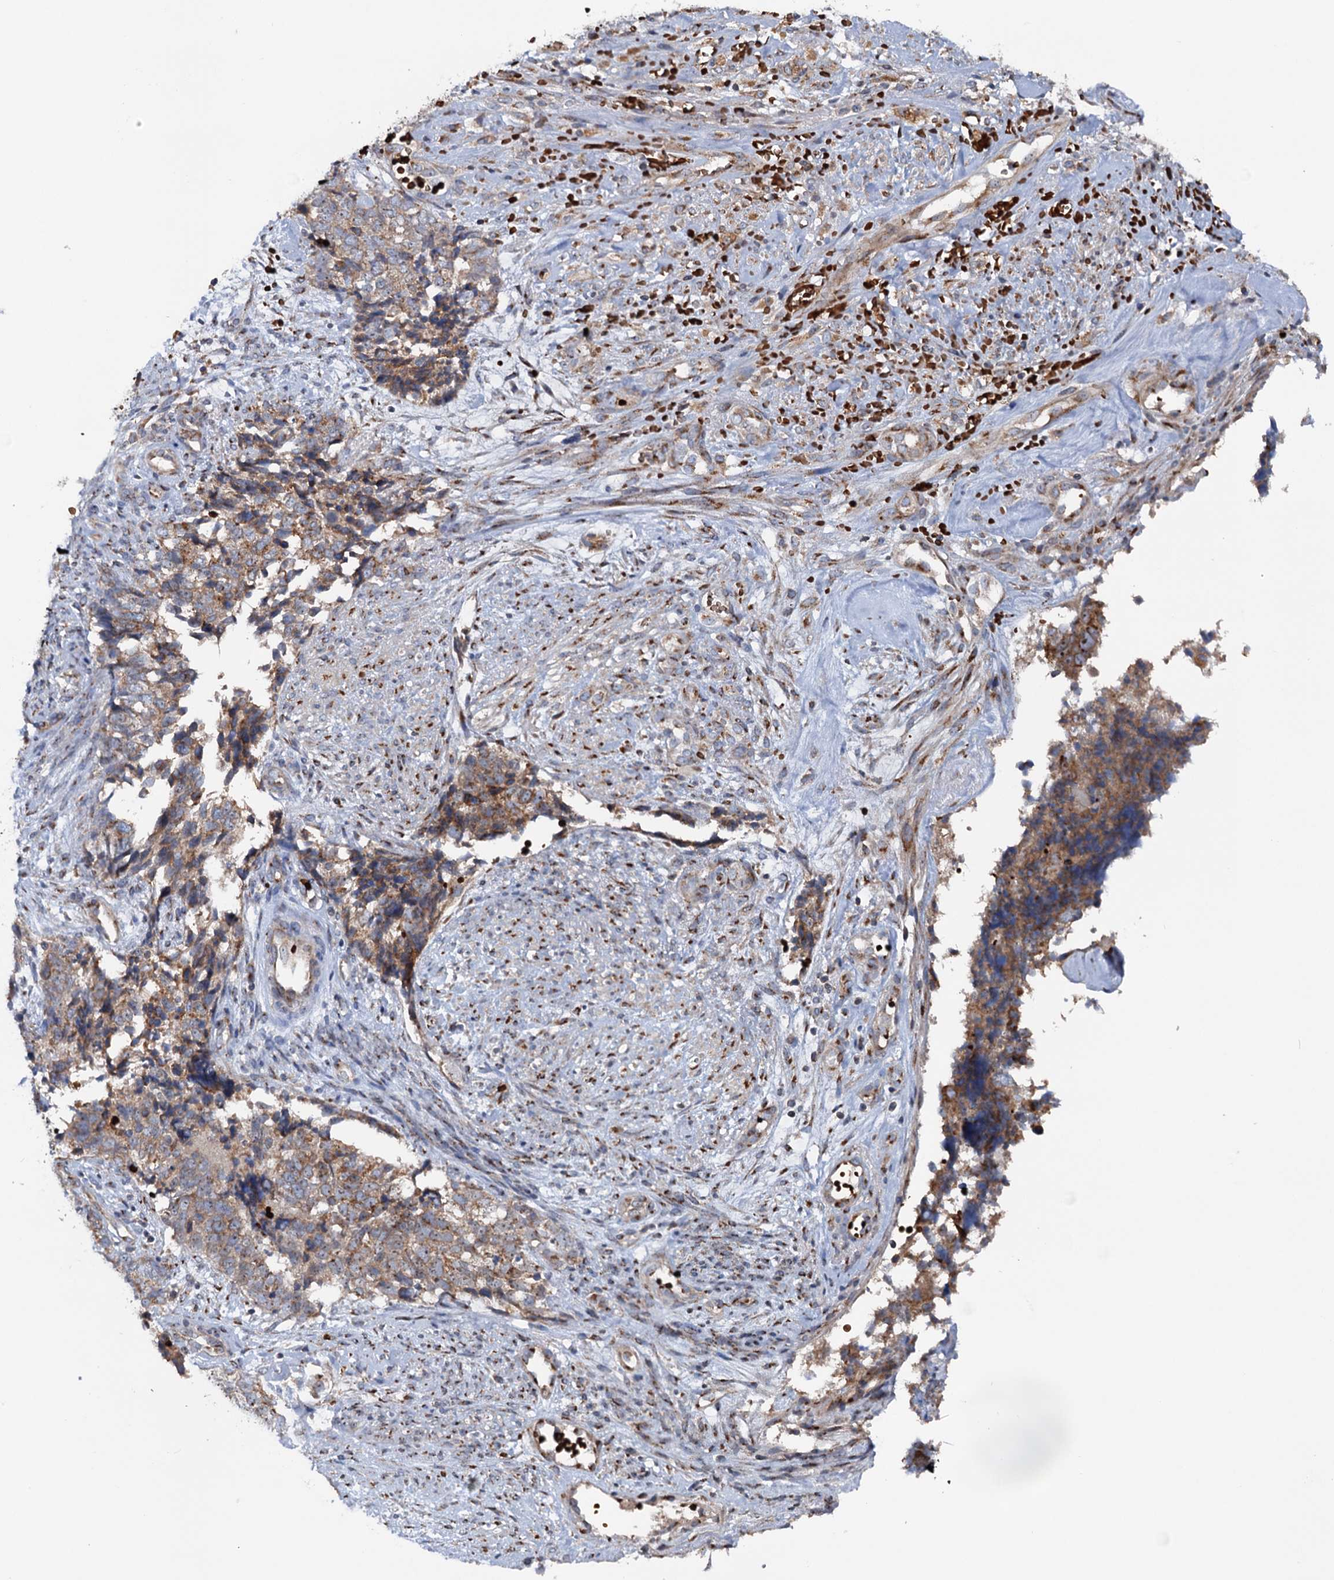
{"staining": {"intensity": "moderate", "quantity": "25%-75%", "location": "cytoplasmic/membranous"}, "tissue": "cervical cancer", "cell_type": "Tumor cells", "image_type": "cancer", "snomed": [{"axis": "morphology", "description": "Squamous cell carcinoma, NOS"}, {"axis": "topography", "description": "Cervix"}], "caption": "Protein staining displays moderate cytoplasmic/membranous staining in about 25%-75% of tumor cells in cervical cancer (squamous cell carcinoma). (IHC, brightfield microscopy, high magnification).", "gene": "EIPR1", "patient": {"sex": "female", "age": 63}}